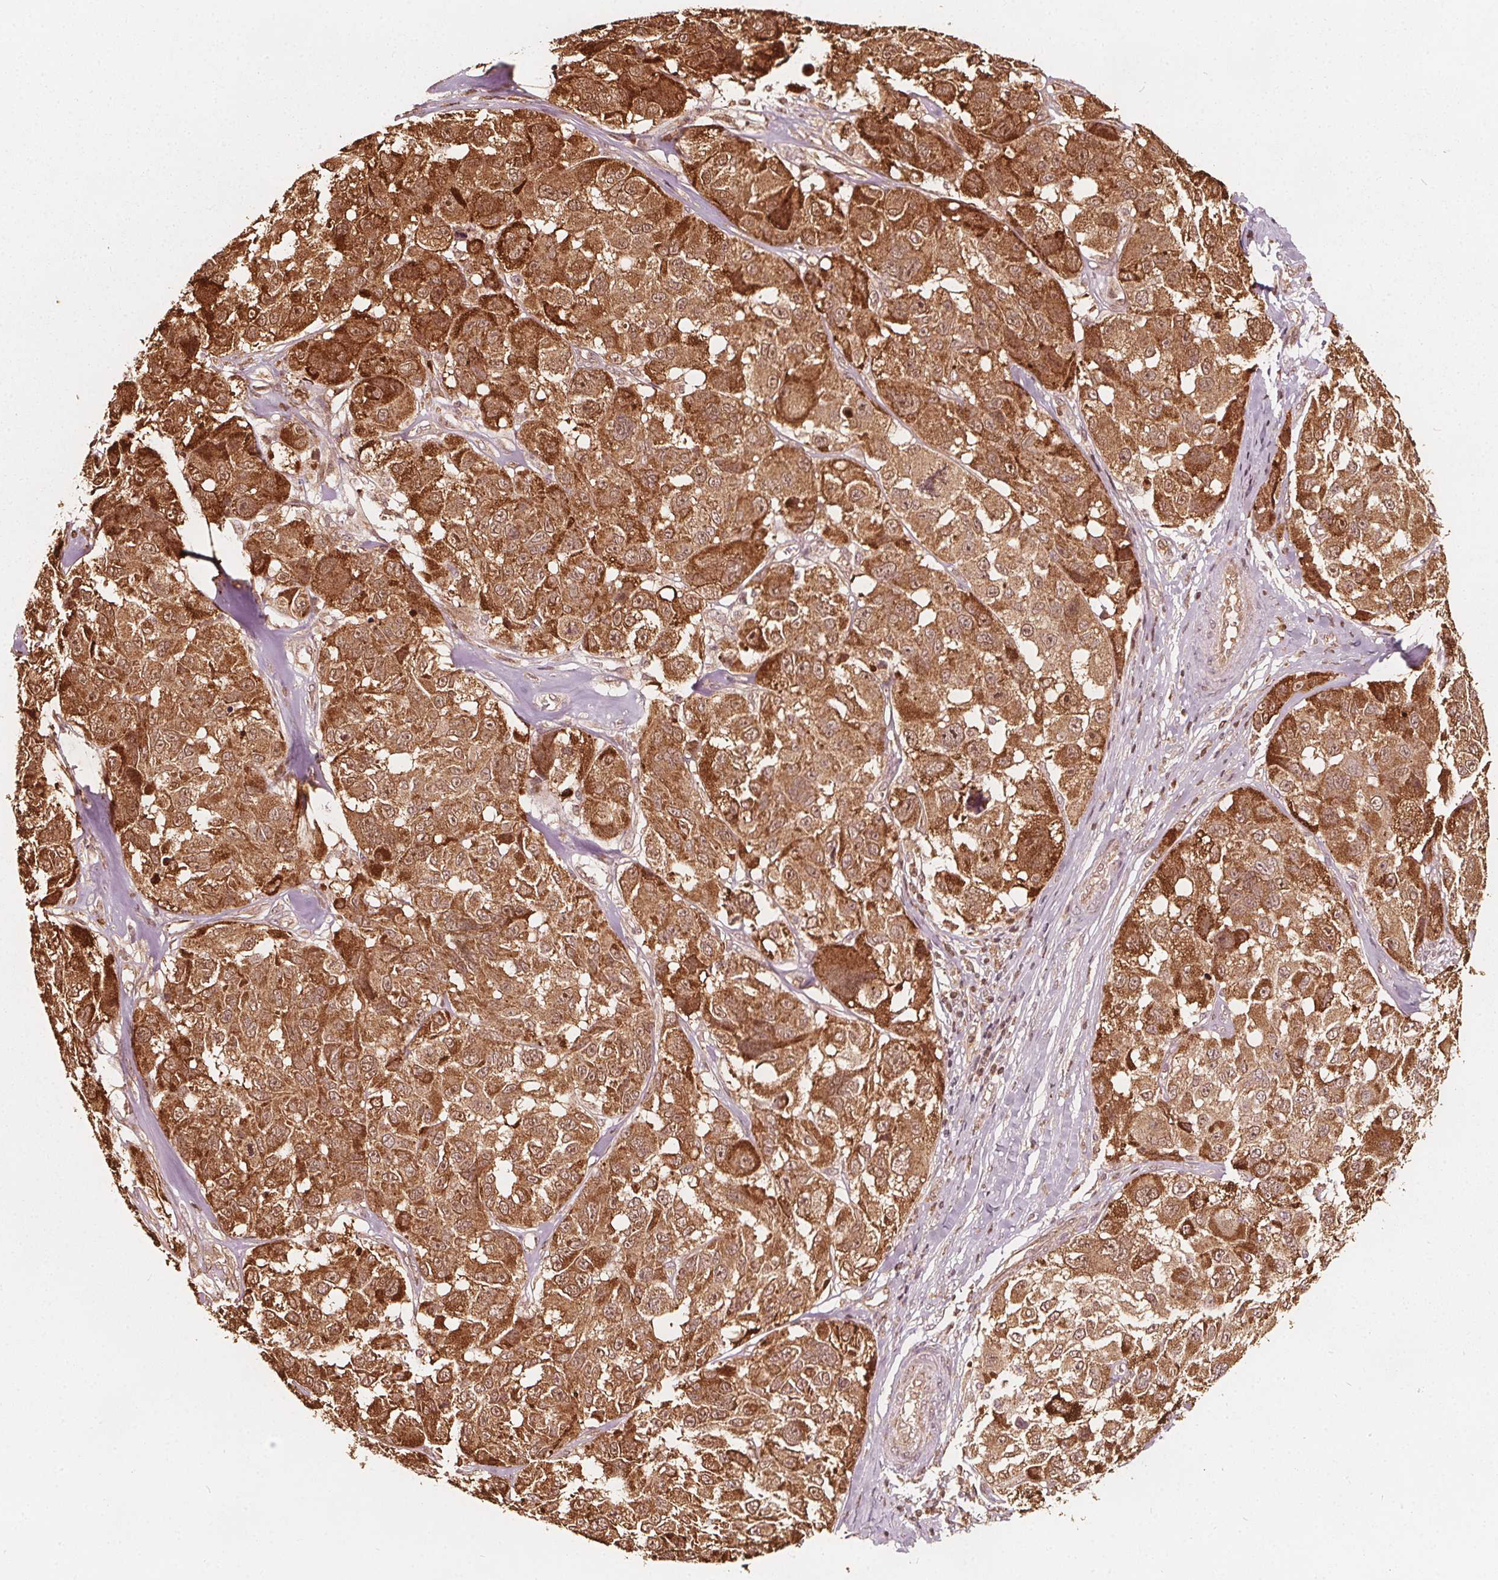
{"staining": {"intensity": "moderate", "quantity": ">75%", "location": "cytoplasmic/membranous"}, "tissue": "melanoma", "cell_type": "Tumor cells", "image_type": "cancer", "snomed": [{"axis": "morphology", "description": "Malignant melanoma, NOS"}, {"axis": "topography", "description": "Skin"}], "caption": "A medium amount of moderate cytoplasmic/membranous expression is present in about >75% of tumor cells in malignant melanoma tissue.", "gene": "AIP", "patient": {"sex": "female", "age": 66}}